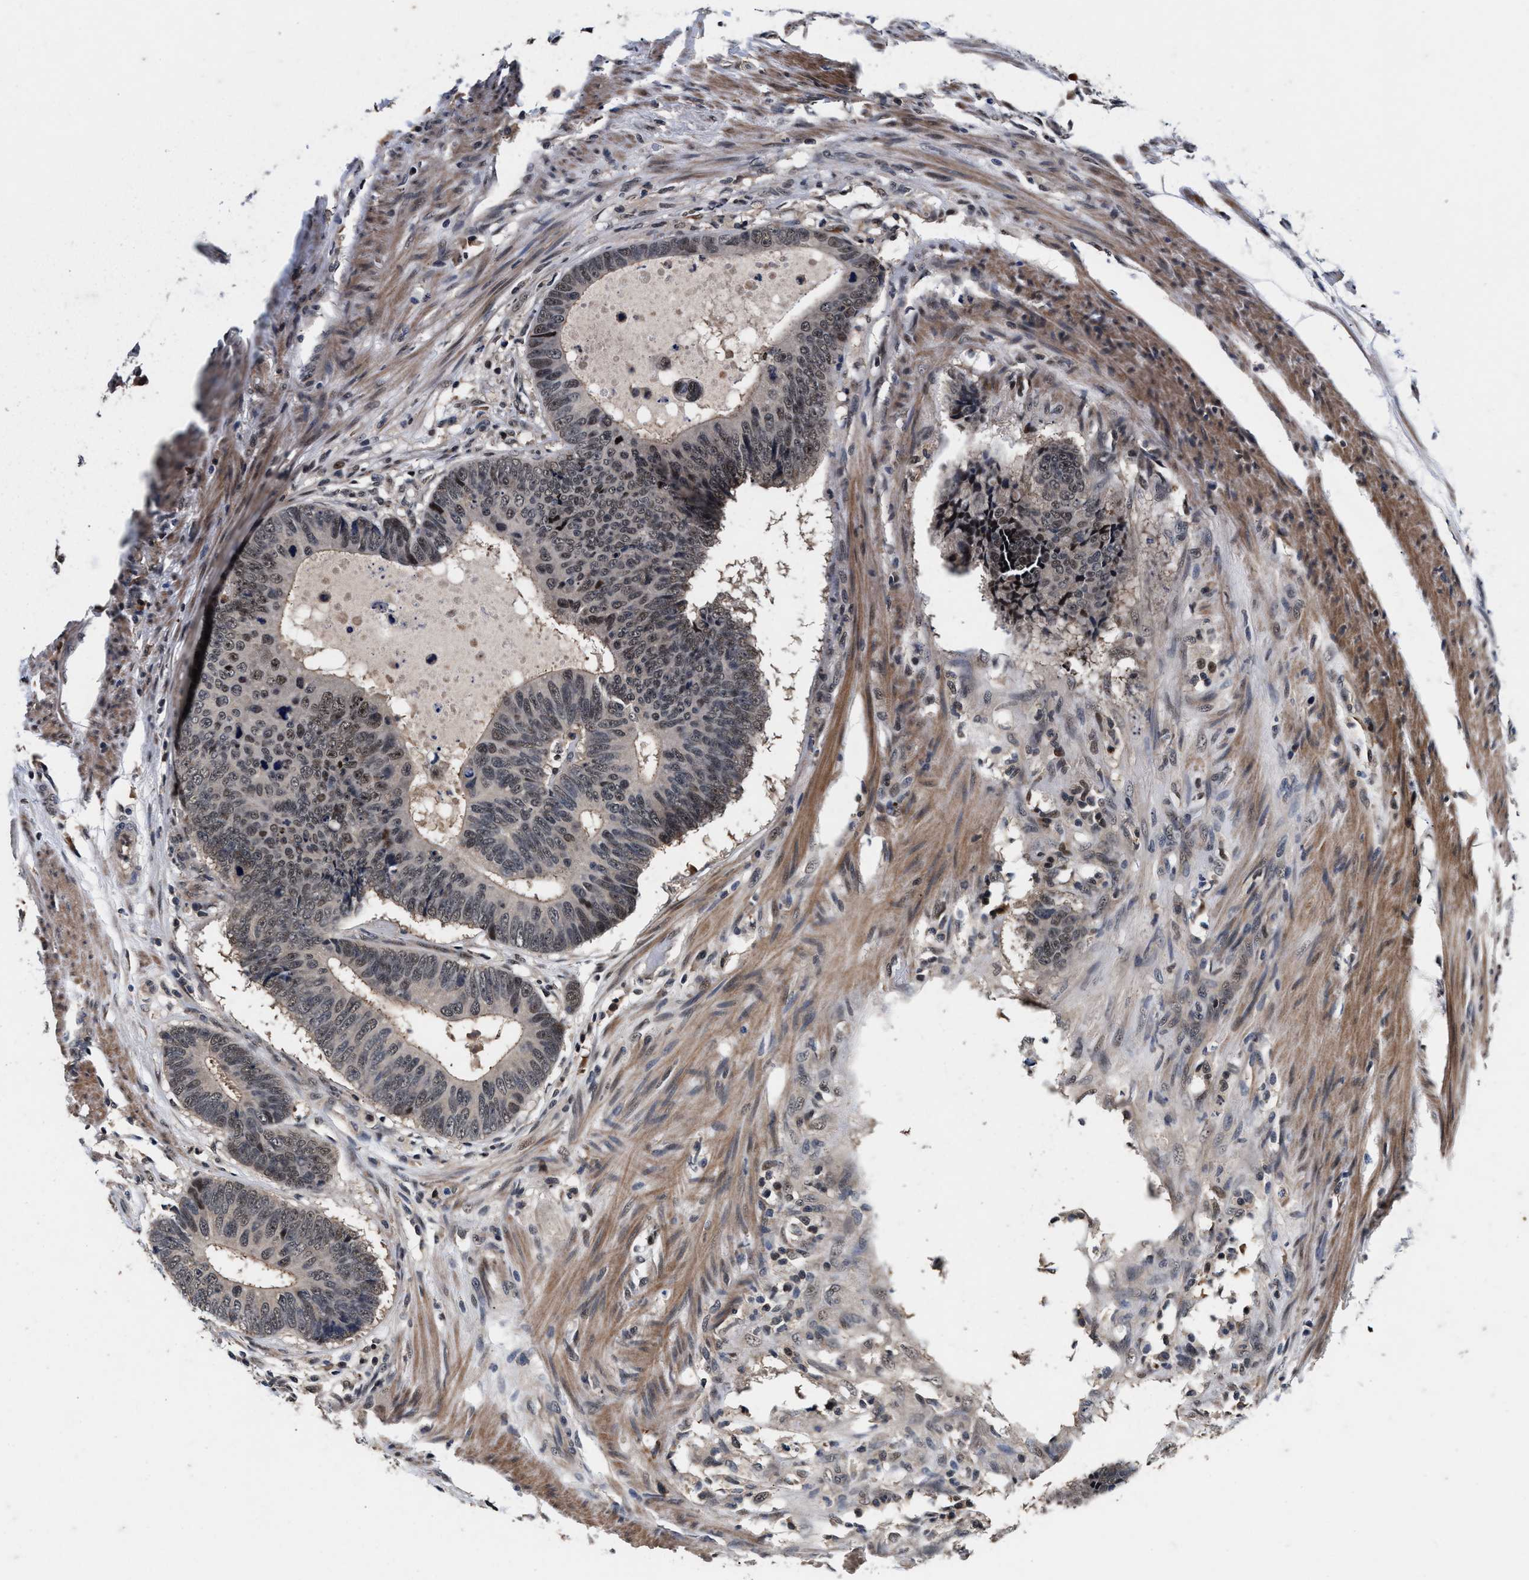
{"staining": {"intensity": "moderate", "quantity": "<25%", "location": "nuclear"}, "tissue": "colorectal cancer", "cell_type": "Tumor cells", "image_type": "cancer", "snomed": [{"axis": "morphology", "description": "Adenocarcinoma, NOS"}, {"axis": "topography", "description": "Colon"}], "caption": "IHC of human colorectal cancer (adenocarcinoma) demonstrates low levels of moderate nuclear staining in about <25% of tumor cells. Immunohistochemistry stains the protein in brown and the nuclei are stained blue.", "gene": "USP16", "patient": {"sex": "male", "age": 56}}